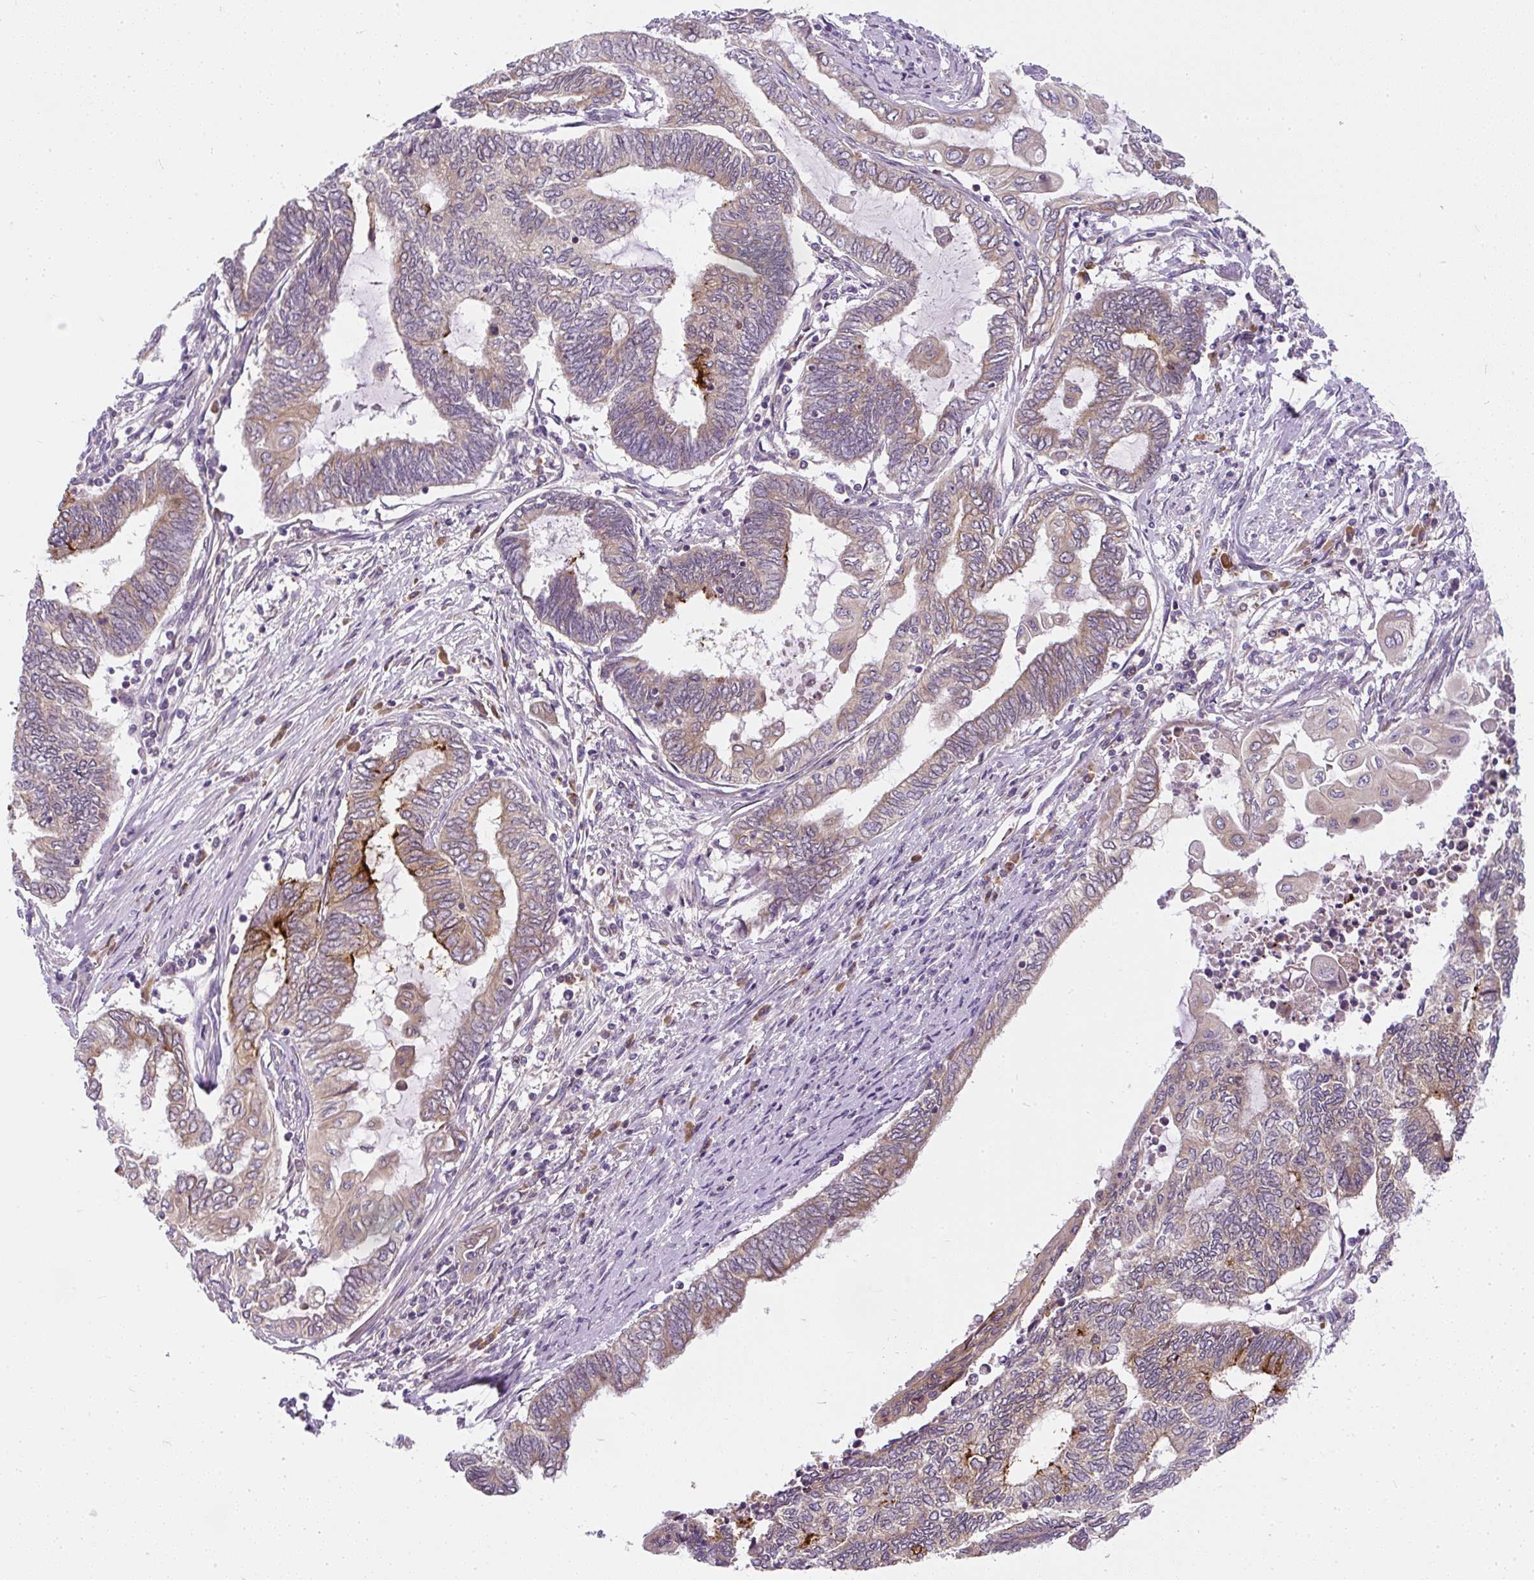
{"staining": {"intensity": "weak", "quantity": ">75%", "location": "cytoplasmic/membranous"}, "tissue": "endometrial cancer", "cell_type": "Tumor cells", "image_type": "cancer", "snomed": [{"axis": "morphology", "description": "Adenocarcinoma, NOS"}, {"axis": "topography", "description": "Uterus"}, {"axis": "topography", "description": "Endometrium"}], "caption": "Immunohistochemical staining of endometrial adenocarcinoma reveals weak cytoplasmic/membranous protein staining in approximately >75% of tumor cells.", "gene": "CYP20A1", "patient": {"sex": "female", "age": 70}}